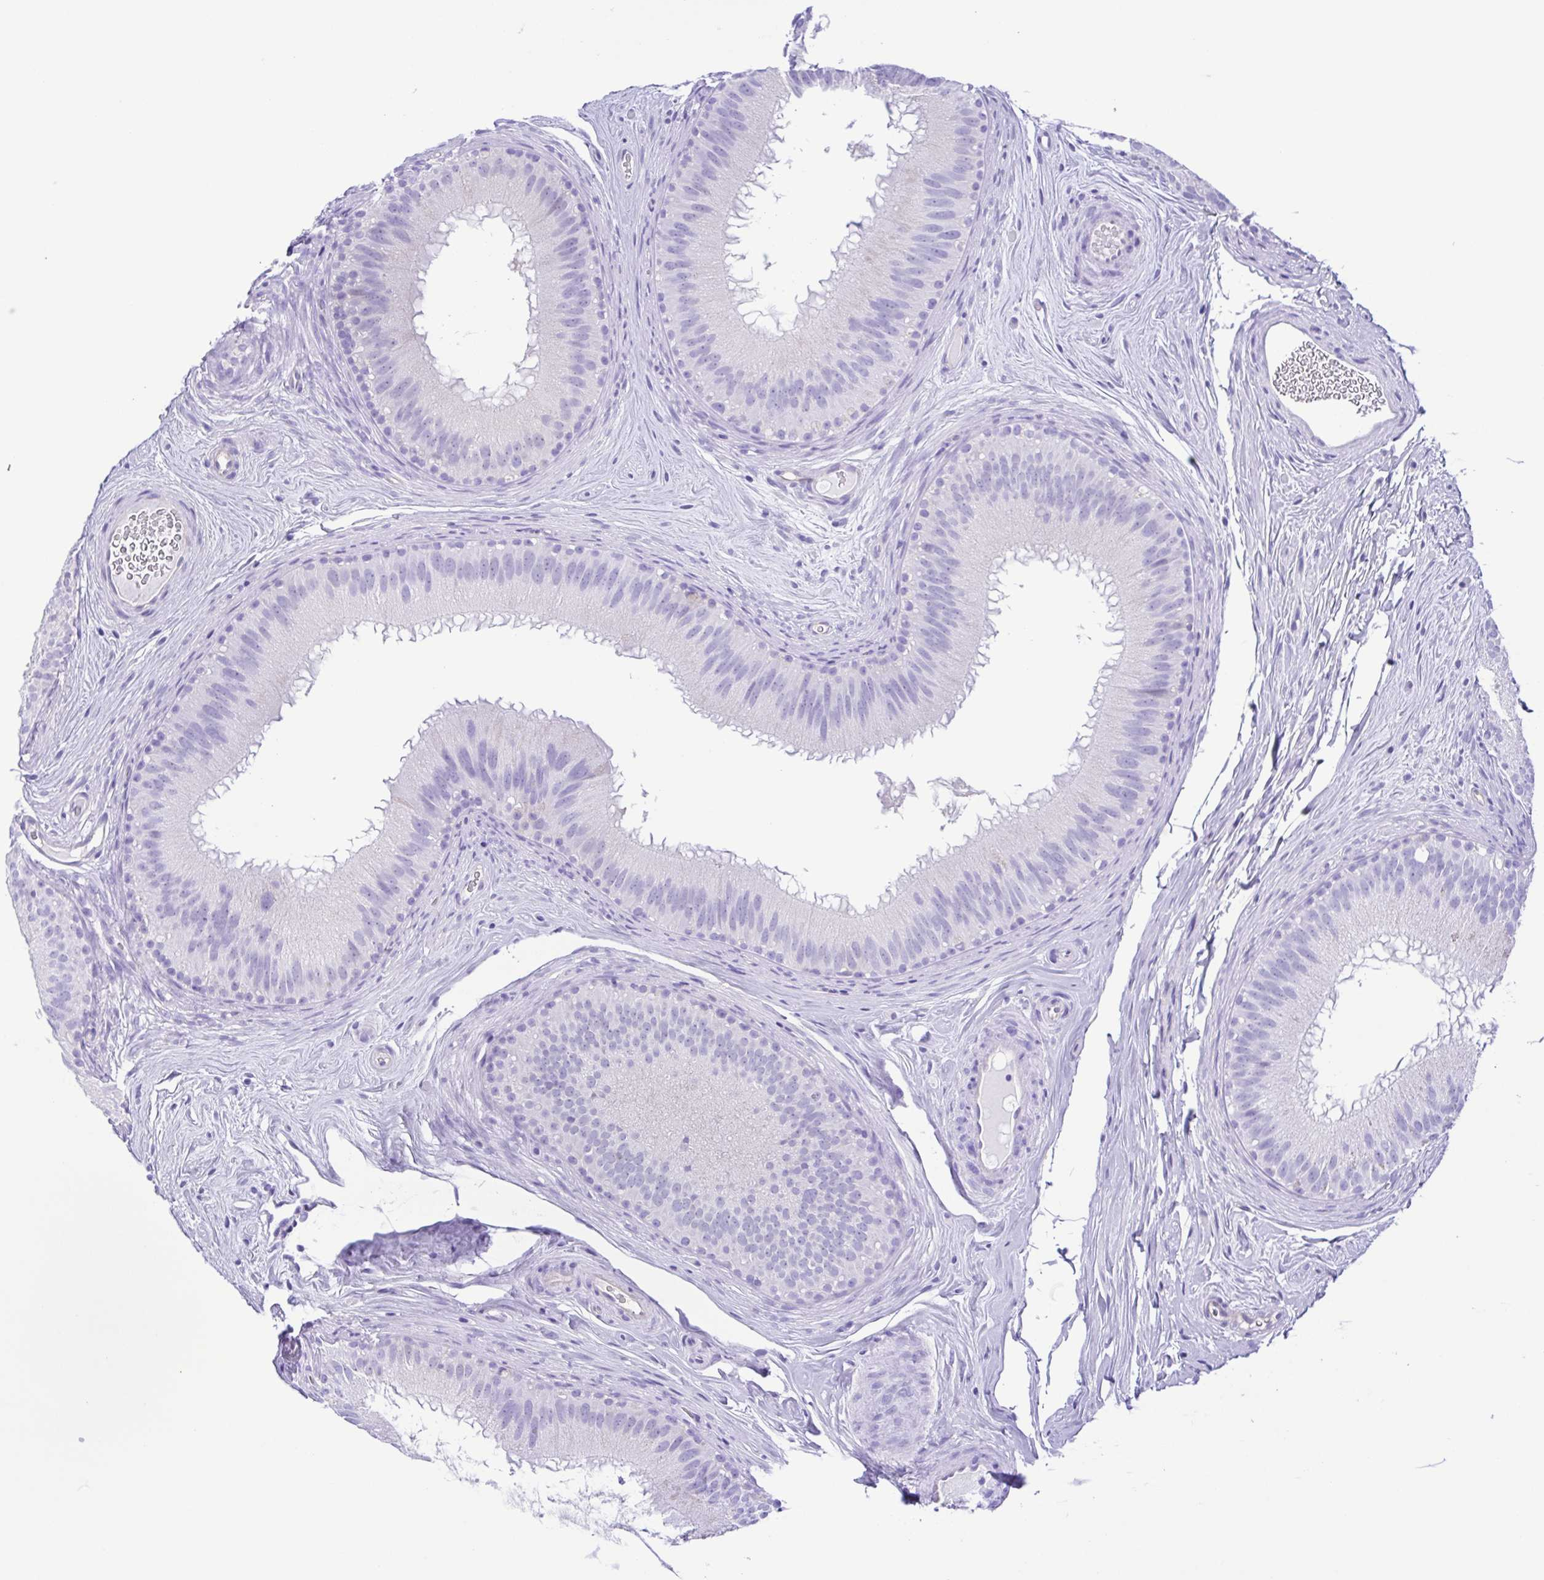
{"staining": {"intensity": "negative", "quantity": "none", "location": "none"}, "tissue": "epididymis", "cell_type": "Glandular cells", "image_type": "normal", "snomed": [{"axis": "morphology", "description": "Normal tissue, NOS"}, {"axis": "topography", "description": "Epididymis"}], "caption": "Immunohistochemistry photomicrograph of benign epididymis stained for a protein (brown), which reveals no staining in glandular cells.", "gene": "GPR17", "patient": {"sex": "male", "age": 44}}